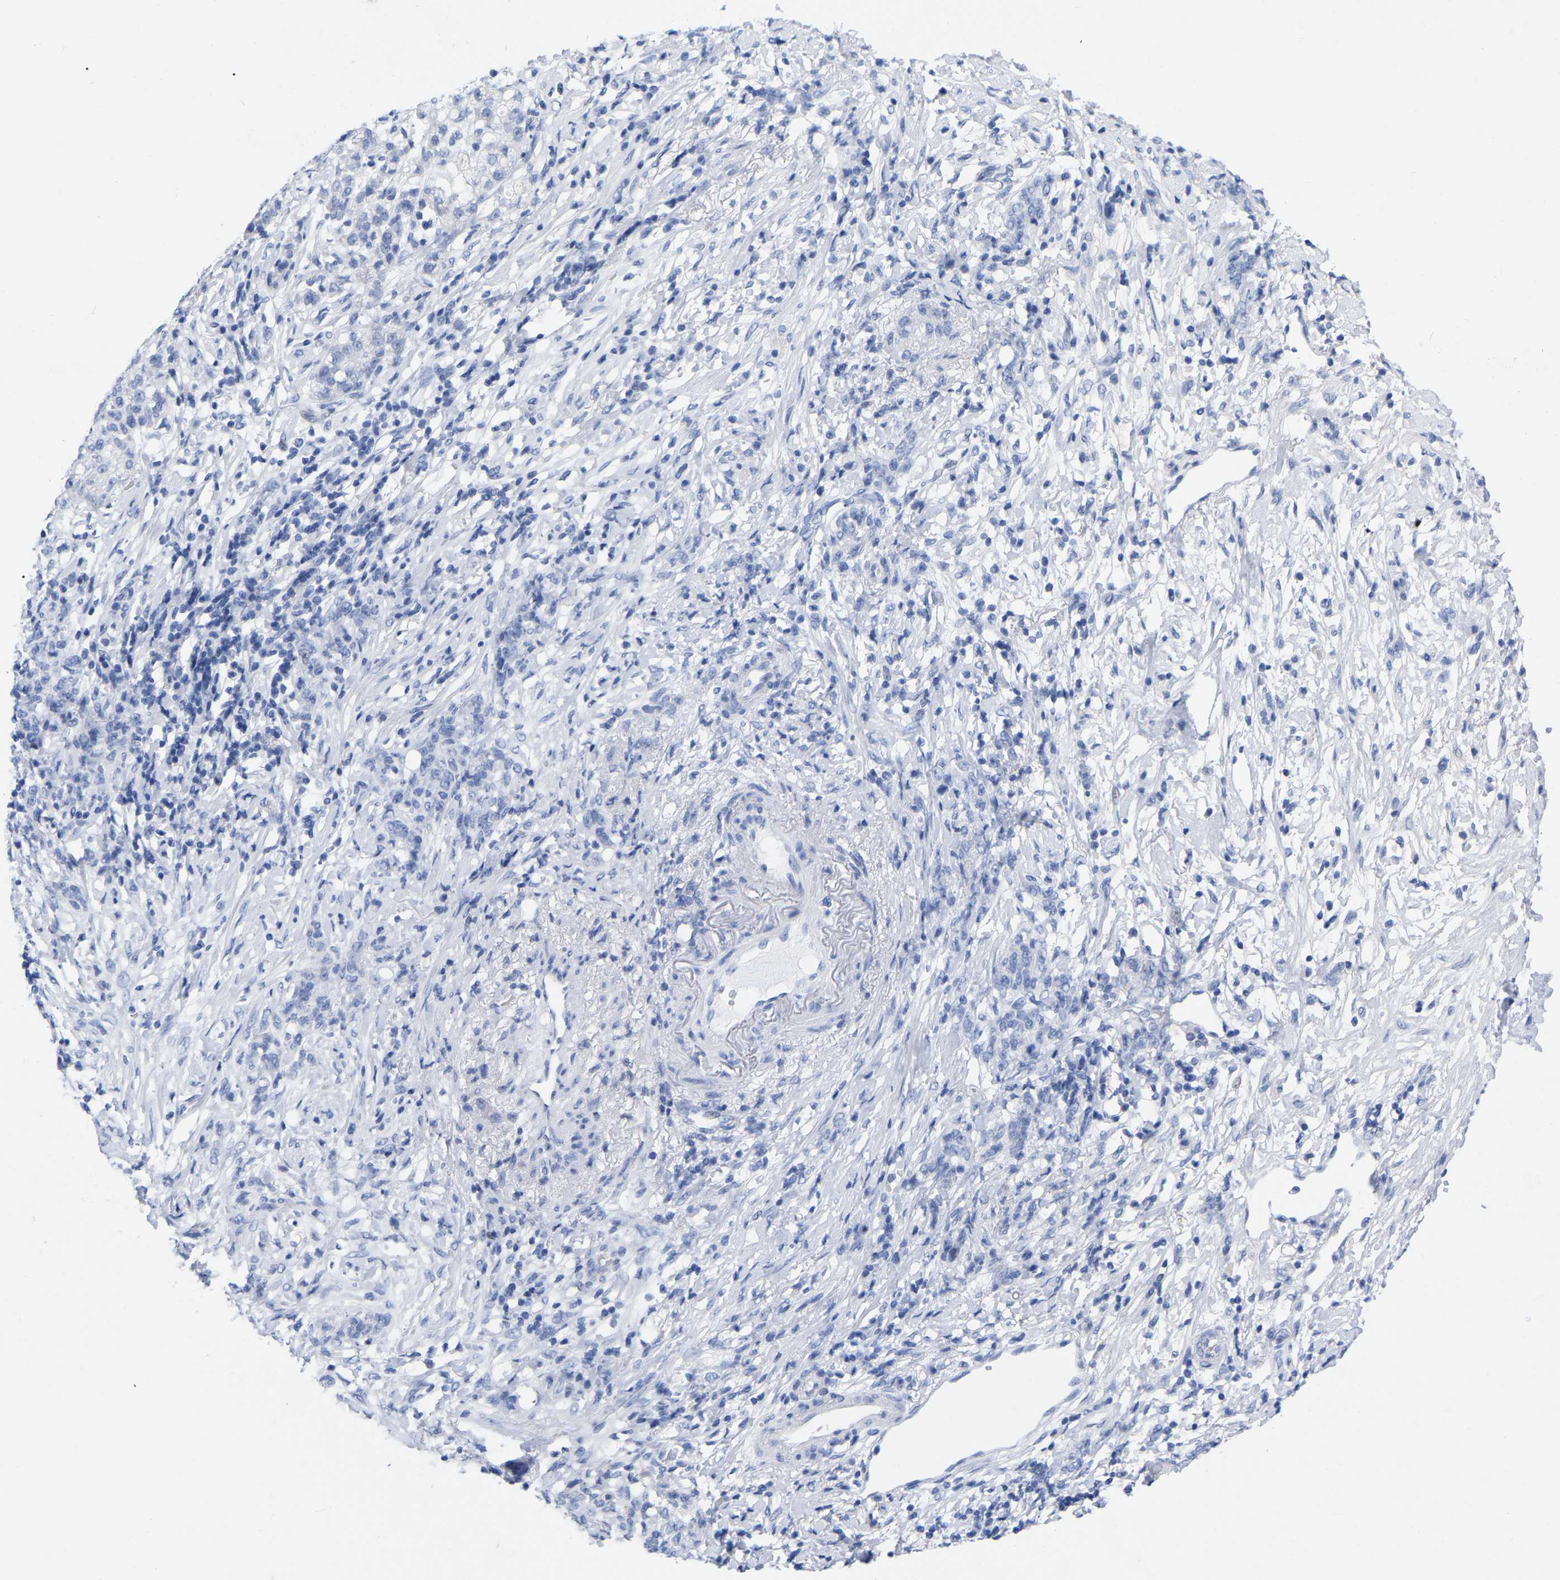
{"staining": {"intensity": "negative", "quantity": "none", "location": "none"}, "tissue": "stomach cancer", "cell_type": "Tumor cells", "image_type": "cancer", "snomed": [{"axis": "morphology", "description": "Adenocarcinoma, NOS"}, {"axis": "topography", "description": "Stomach, lower"}], "caption": "The IHC histopathology image has no significant expression in tumor cells of stomach adenocarcinoma tissue. Nuclei are stained in blue.", "gene": "ZNF629", "patient": {"sex": "male", "age": 88}}